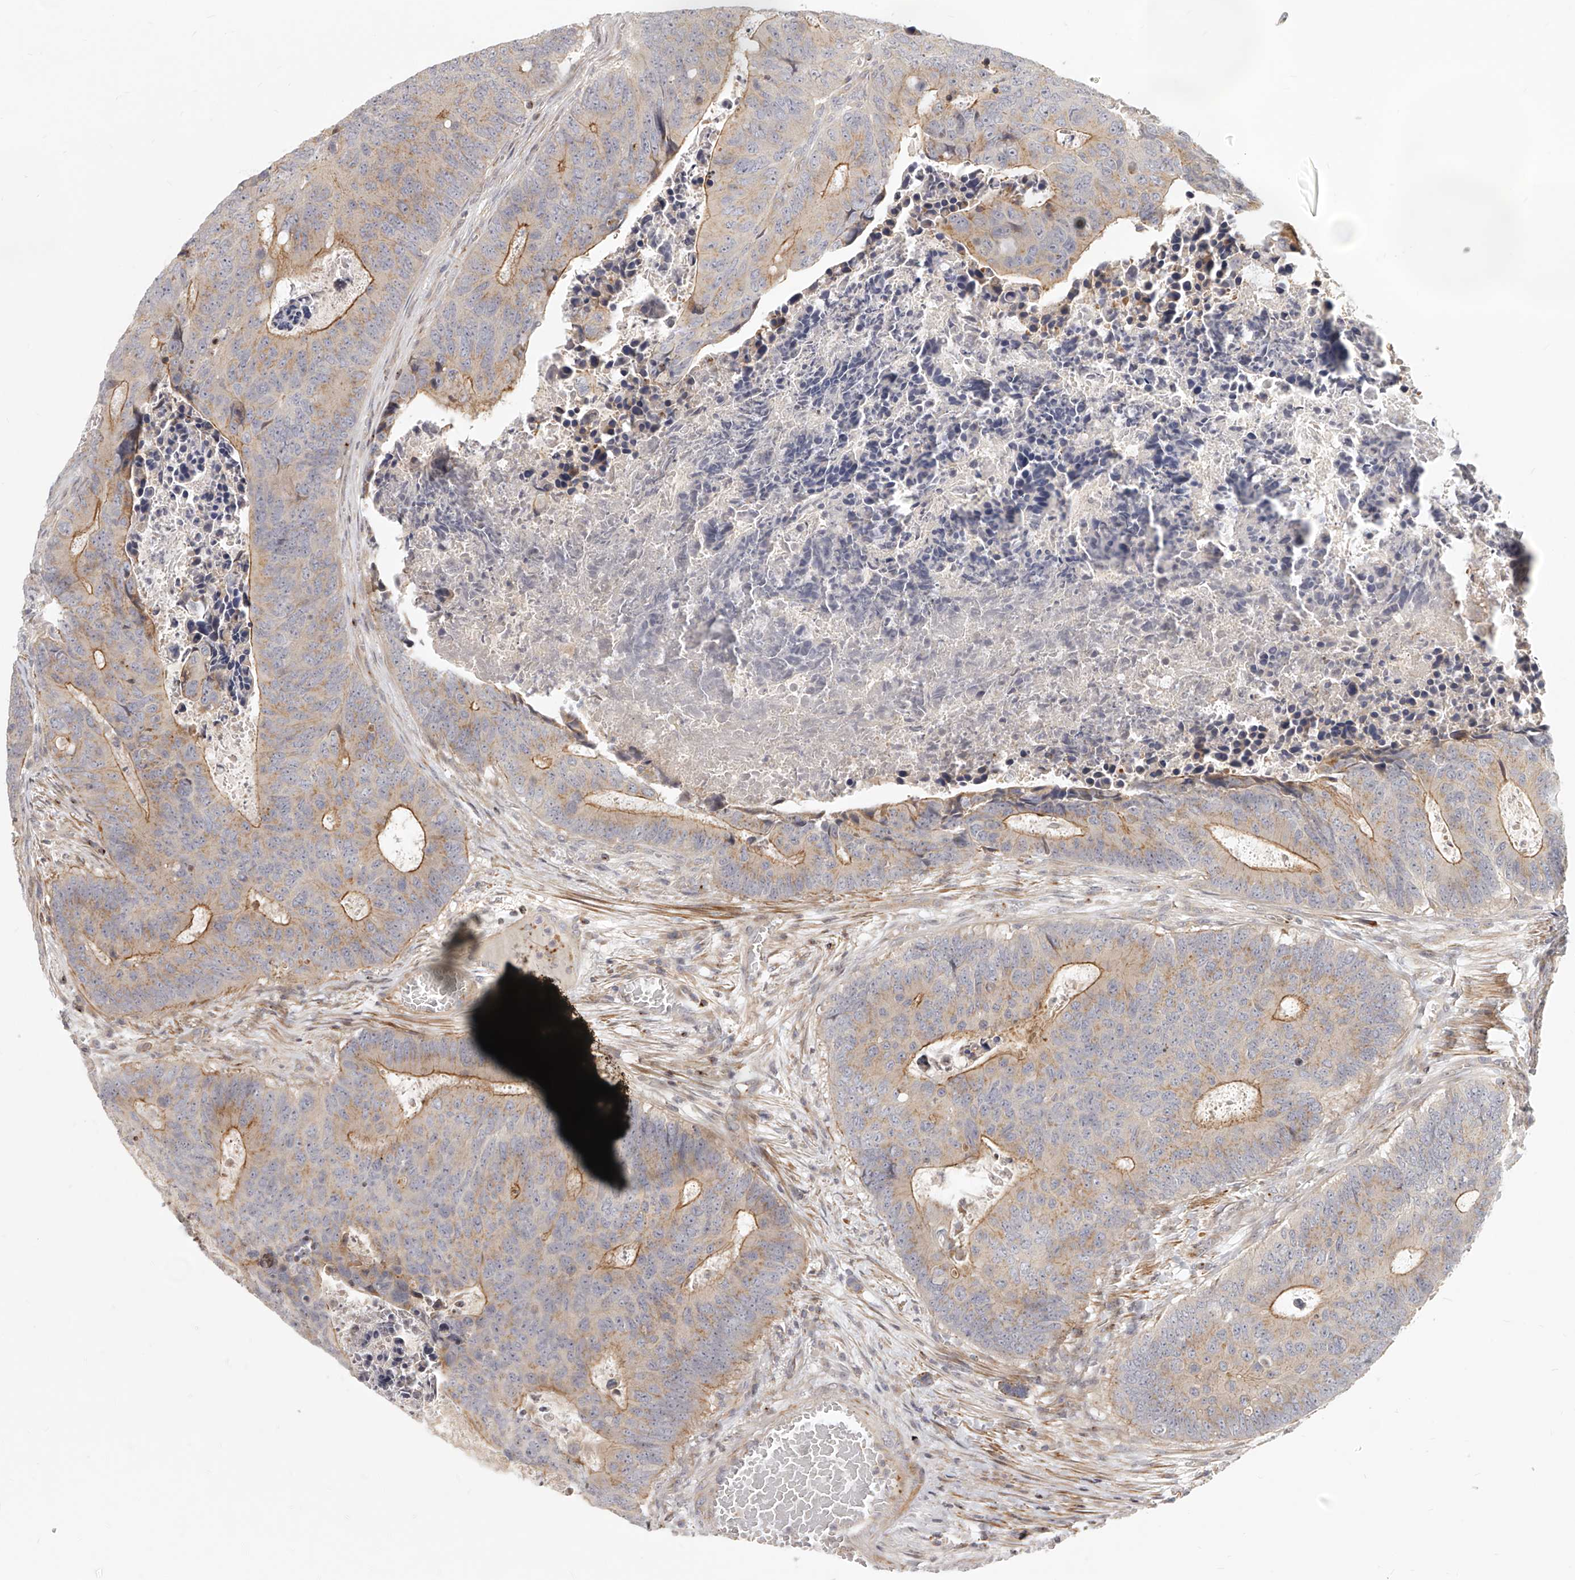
{"staining": {"intensity": "moderate", "quantity": "25%-75%", "location": "cytoplasmic/membranous"}, "tissue": "colorectal cancer", "cell_type": "Tumor cells", "image_type": "cancer", "snomed": [{"axis": "morphology", "description": "Adenocarcinoma, NOS"}, {"axis": "topography", "description": "Colon"}], "caption": "Immunohistochemistry (IHC) micrograph of neoplastic tissue: human adenocarcinoma (colorectal) stained using immunohistochemistry demonstrates medium levels of moderate protein expression localized specifically in the cytoplasmic/membranous of tumor cells, appearing as a cytoplasmic/membranous brown color.", "gene": "SLC37A1", "patient": {"sex": "male", "age": 87}}